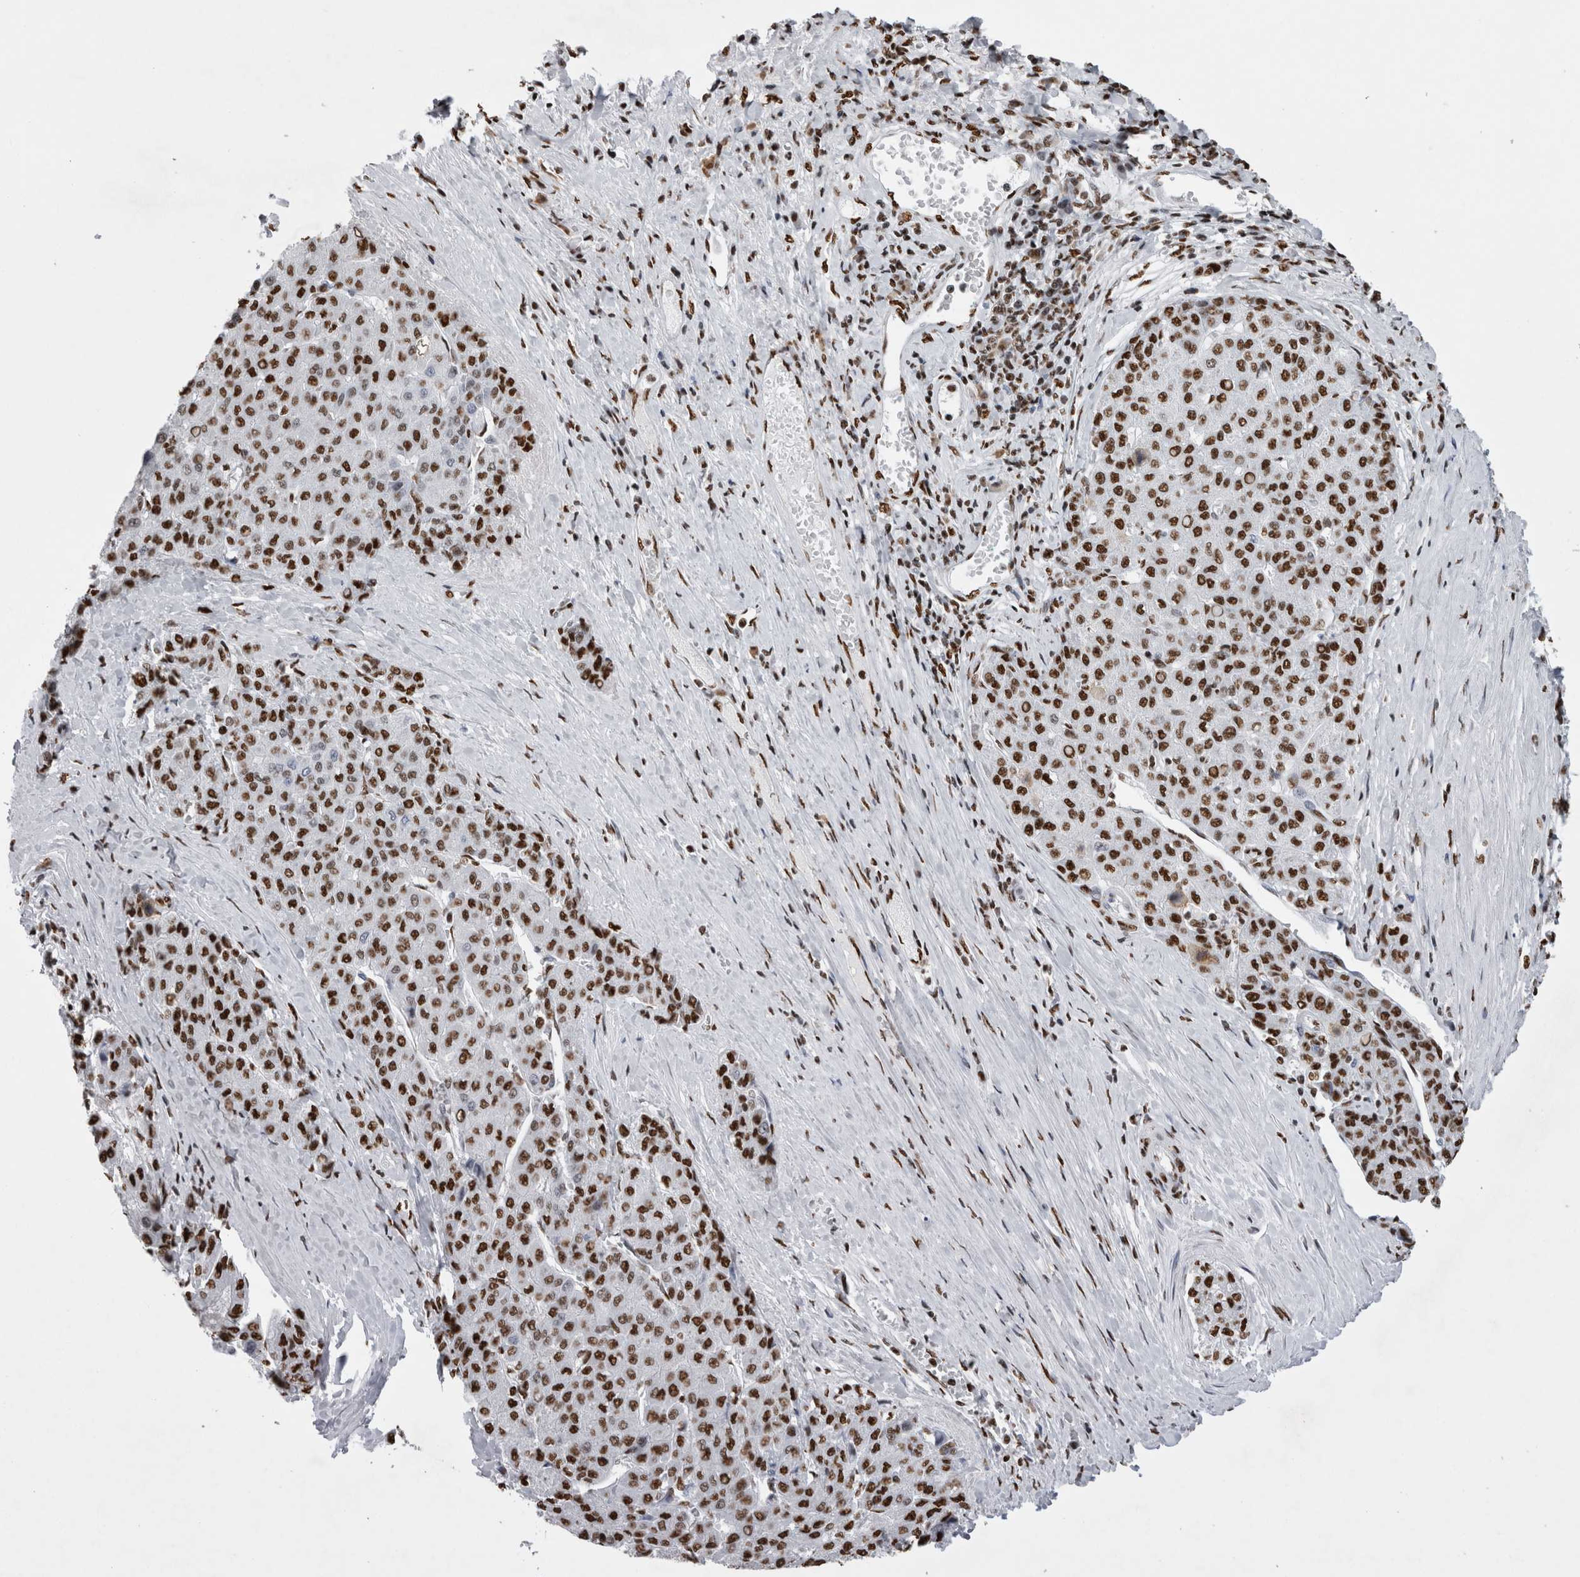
{"staining": {"intensity": "strong", "quantity": ">75%", "location": "nuclear"}, "tissue": "liver cancer", "cell_type": "Tumor cells", "image_type": "cancer", "snomed": [{"axis": "morphology", "description": "Carcinoma, Hepatocellular, NOS"}, {"axis": "topography", "description": "Liver"}], "caption": "Liver cancer stained with a protein marker shows strong staining in tumor cells.", "gene": "ALPK3", "patient": {"sex": "male", "age": 65}}